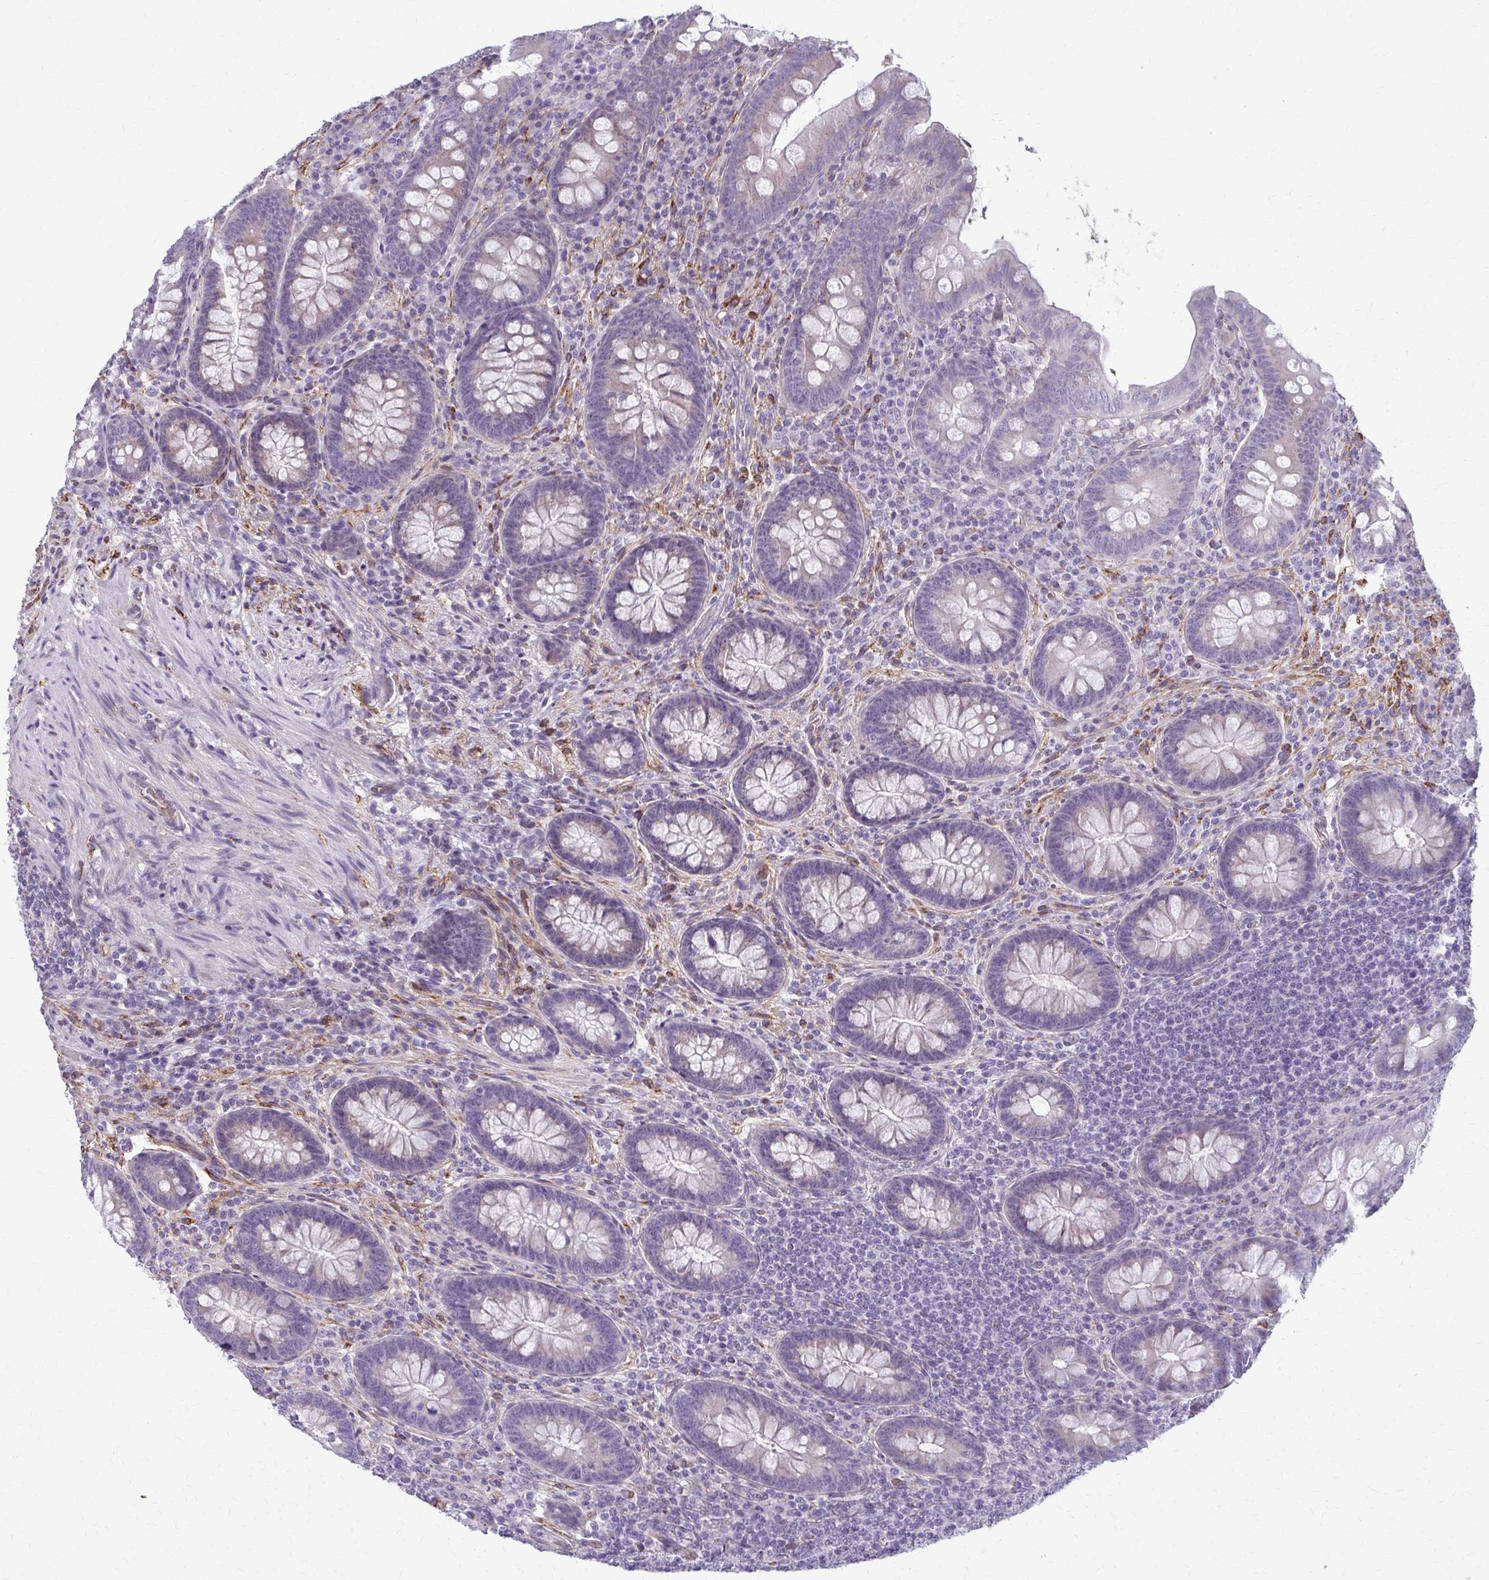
{"staining": {"intensity": "negative", "quantity": "none", "location": "none"}, "tissue": "appendix", "cell_type": "Glandular cells", "image_type": "normal", "snomed": [{"axis": "morphology", "description": "Normal tissue, NOS"}, {"axis": "topography", "description": "Appendix"}], "caption": "Immunohistochemical staining of normal human appendix shows no significant positivity in glandular cells.", "gene": "DEPP1", "patient": {"sex": "male", "age": 71}}